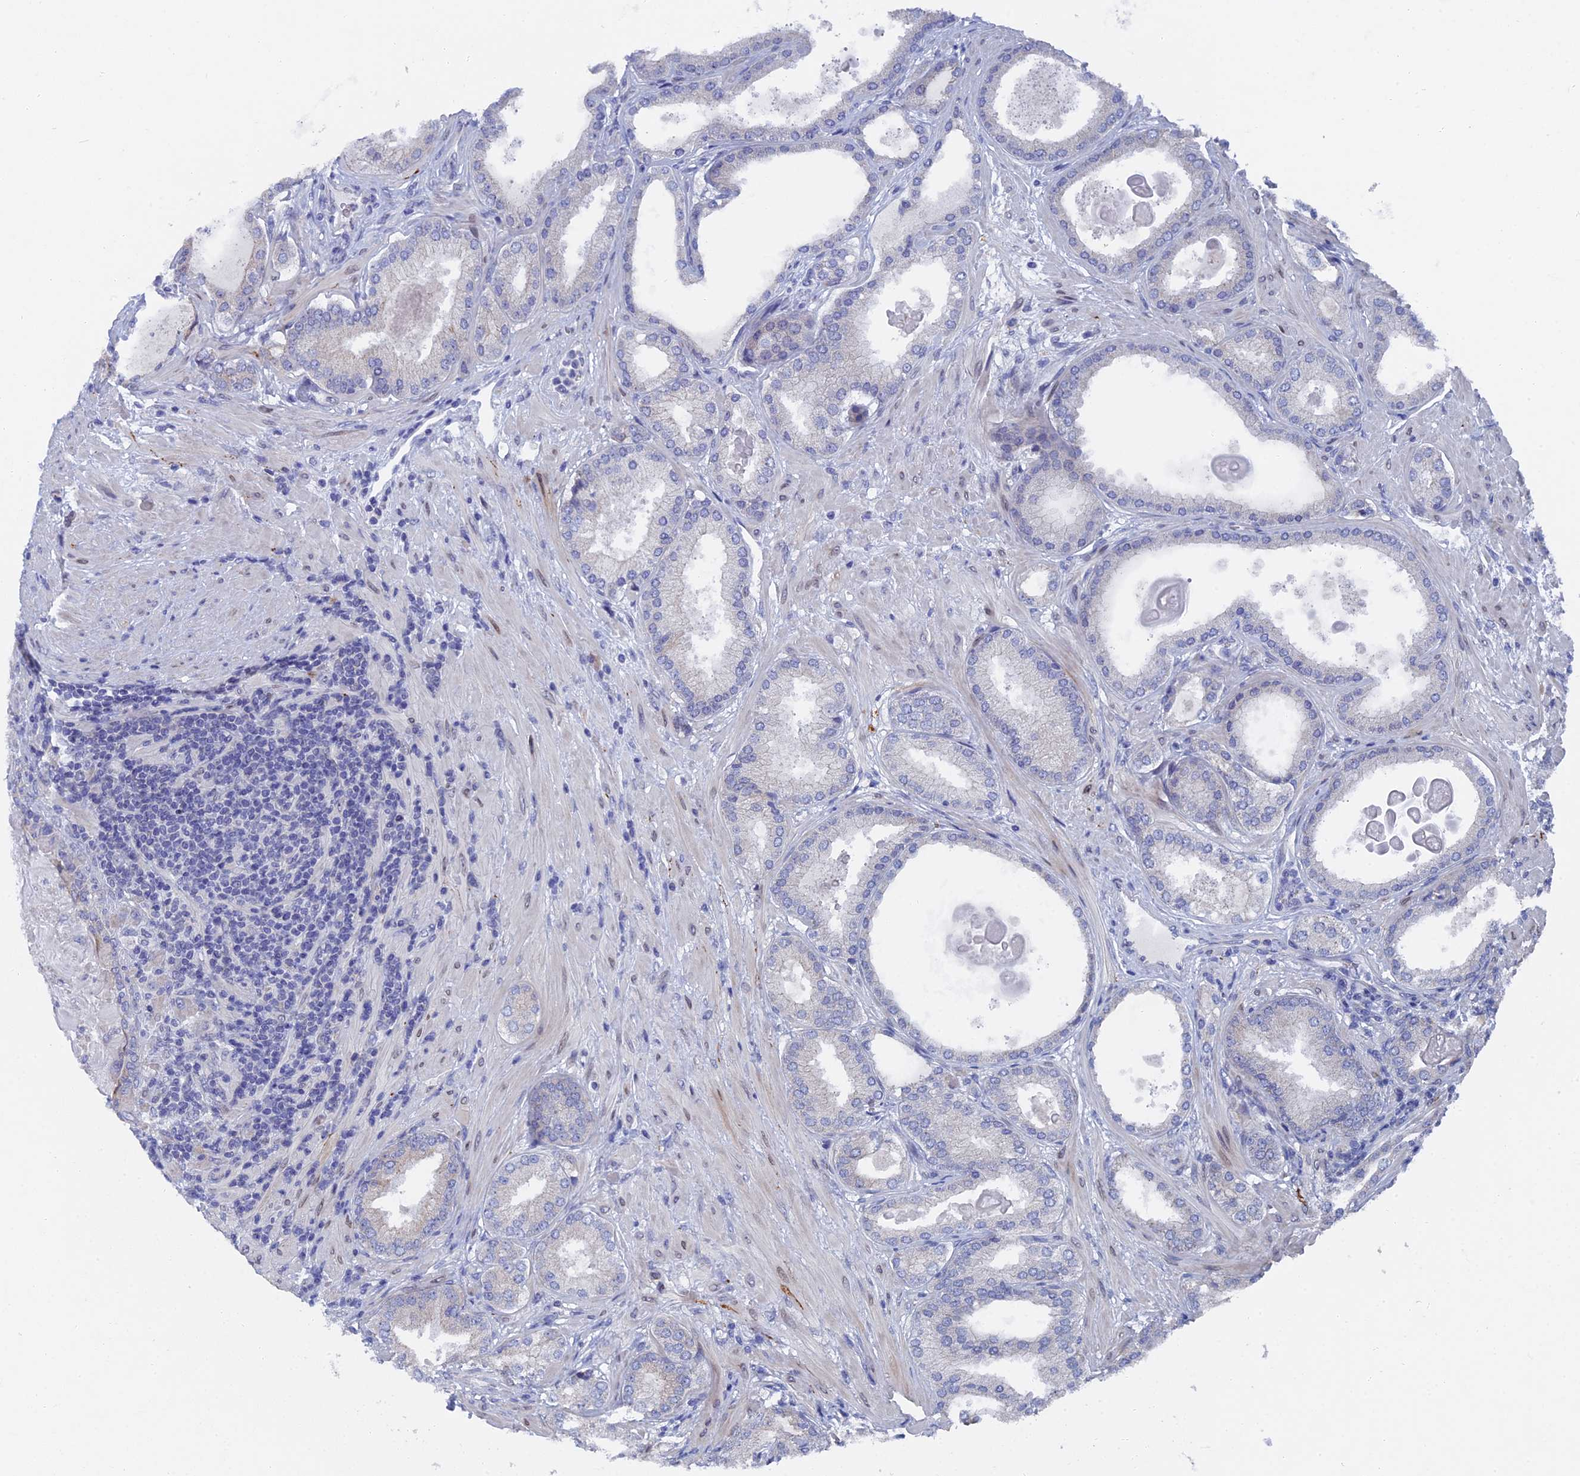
{"staining": {"intensity": "weak", "quantity": "<25%", "location": "cytoplasmic/membranous"}, "tissue": "prostate cancer", "cell_type": "Tumor cells", "image_type": "cancer", "snomed": [{"axis": "morphology", "description": "Adenocarcinoma, Low grade"}, {"axis": "topography", "description": "Prostate"}], "caption": "DAB immunohistochemical staining of human prostate cancer reveals no significant expression in tumor cells.", "gene": "TMEM161A", "patient": {"sex": "male", "age": 59}}